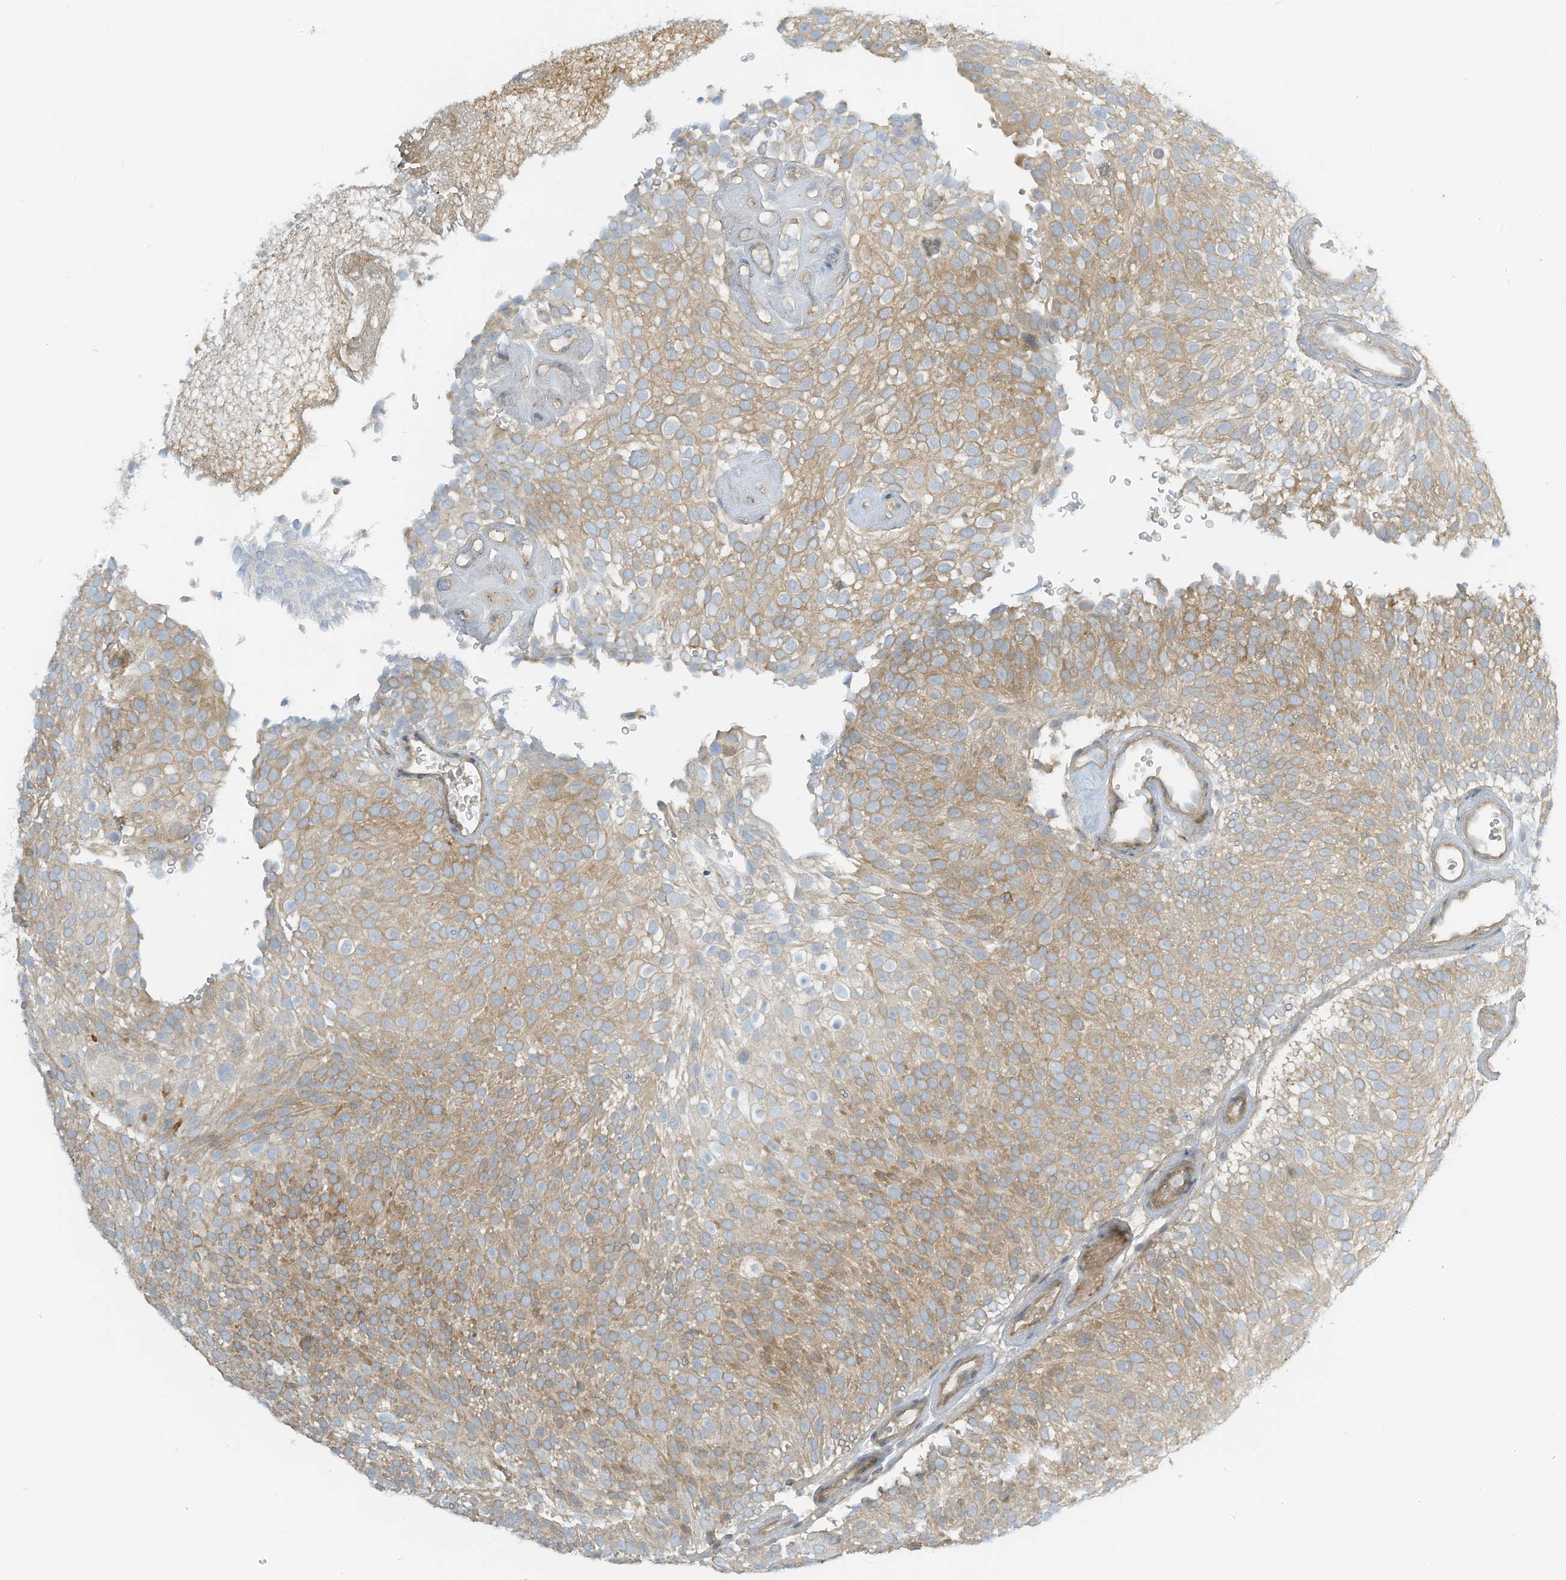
{"staining": {"intensity": "weak", "quantity": ">75%", "location": "cytoplasmic/membranous"}, "tissue": "urothelial cancer", "cell_type": "Tumor cells", "image_type": "cancer", "snomed": [{"axis": "morphology", "description": "Urothelial carcinoma, Low grade"}, {"axis": "topography", "description": "Urinary bladder"}], "caption": "Weak cytoplasmic/membranous positivity for a protein is identified in about >75% of tumor cells of low-grade urothelial carcinoma using immunohistochemistry.", "gene": "FSD1L", "patient": {"sex": "male", "age": 78}}